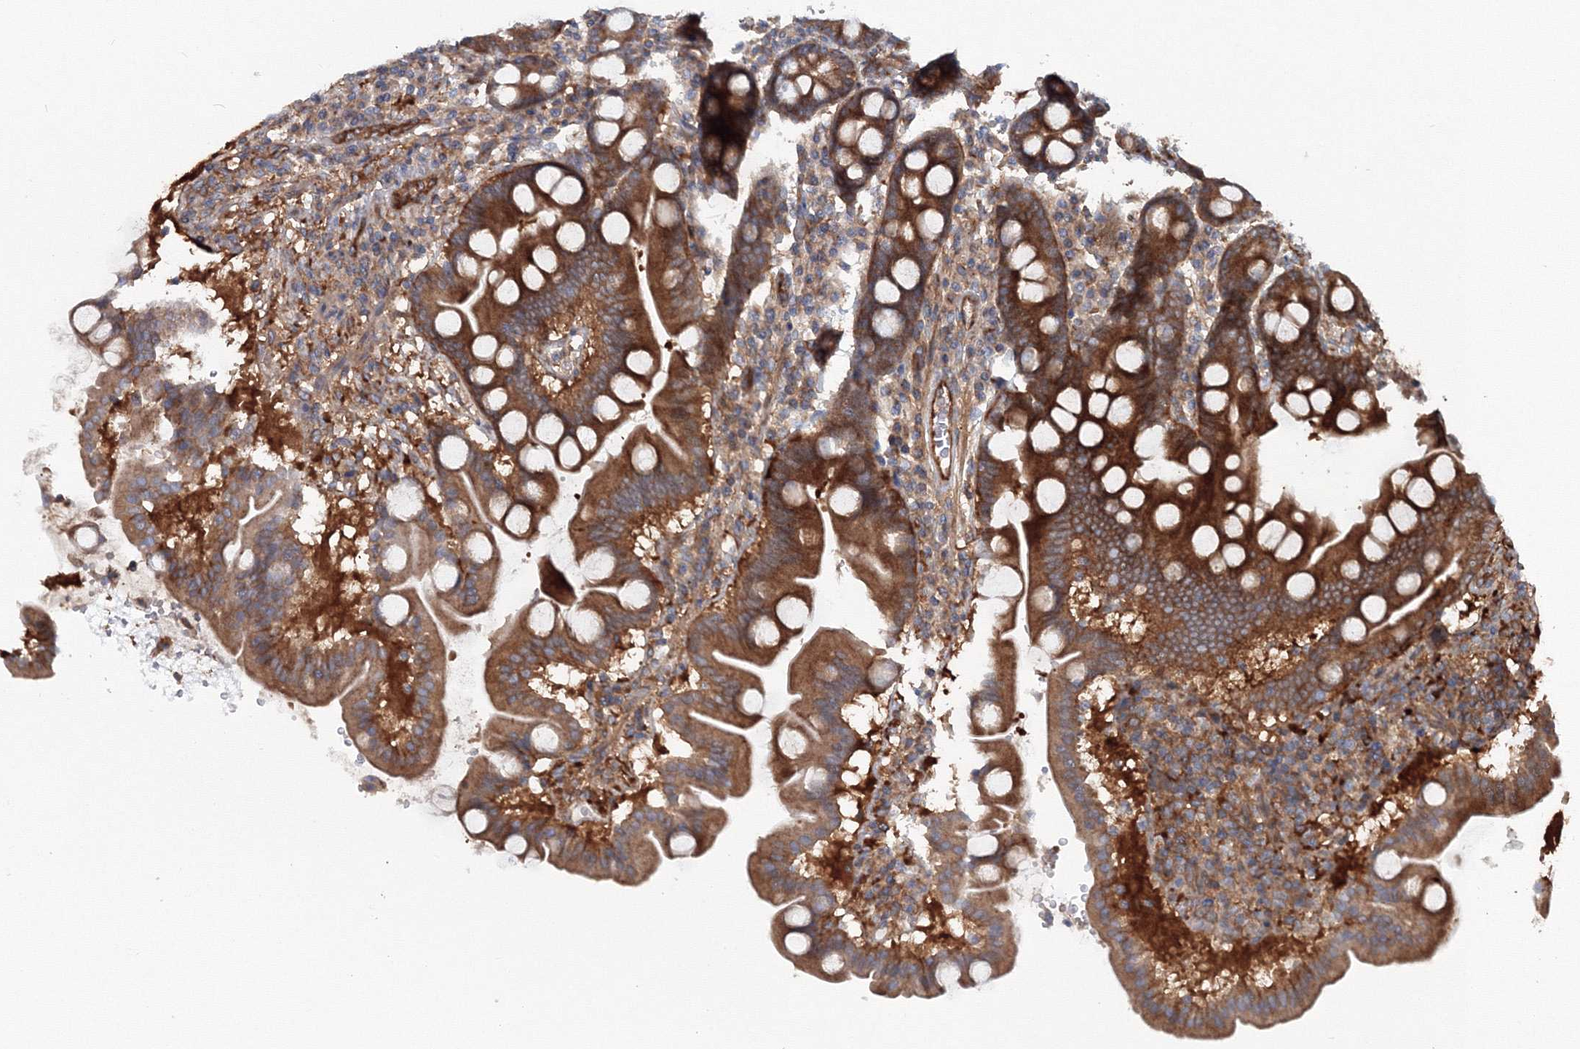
{"staining": {"intensity": "strong", "quantity": ">75%", "location": "cytoplasmic/membranous"}, "tissue": "duodenum", "cell_type": "Glandular cells", "image_type": "normal", "snomed": [{"axis": "morphology", "description": "Normal tissue, NOS"}, {"axis": "topography", "description": "Duodenum"}], "caption": "This image exhibits IHC staining of unremarkable human duodenum, with high strong cytoplasmic/membranous expression in about >75% of glandular cells.", "gene": "EXOC1", "patient": {"sex": "male", "age": 50}}